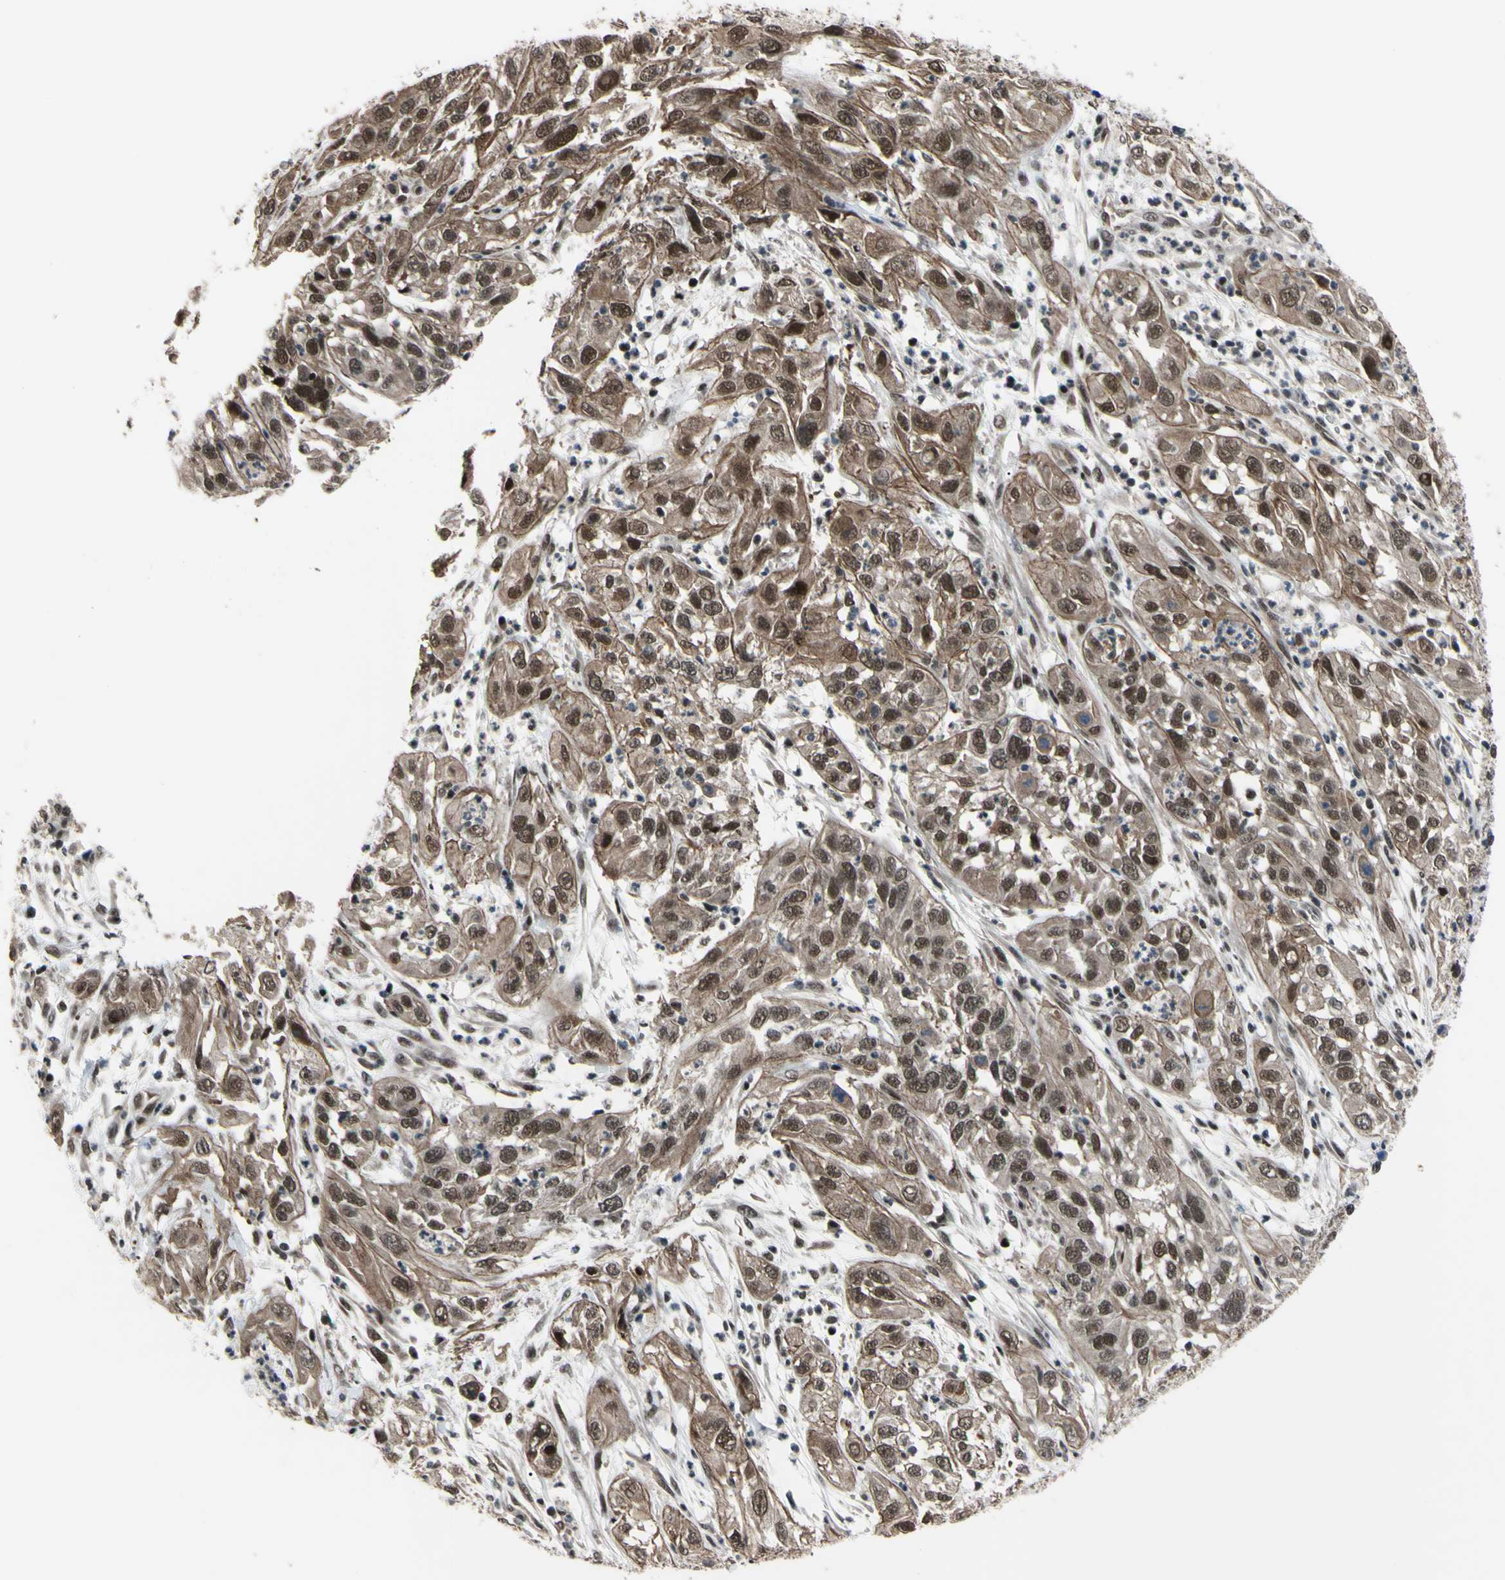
{"staining": {"intensity": "moderate", "quantity": ">75%", "location": "cytoplasmic/membranous,nuclear"}, "tissue": "cervical cancer", "cell_type": "Tumor cells", "image_type": "cancer", "snomed": [{"axis": "morphology", "description": "Squamous cell carcinoma, NOS"}, {"axis": "topography", "description": "Cervix"}], "caption": "Immunohistochemical staining of human squamous cell carcinoma (cervical) shows medium levels of moderate cytoplasmic/membranous and nuclear expression in approximately >75% of tumor cells.", "gene": "THAP12", "patient": {"sex": "female", "age": 32}}